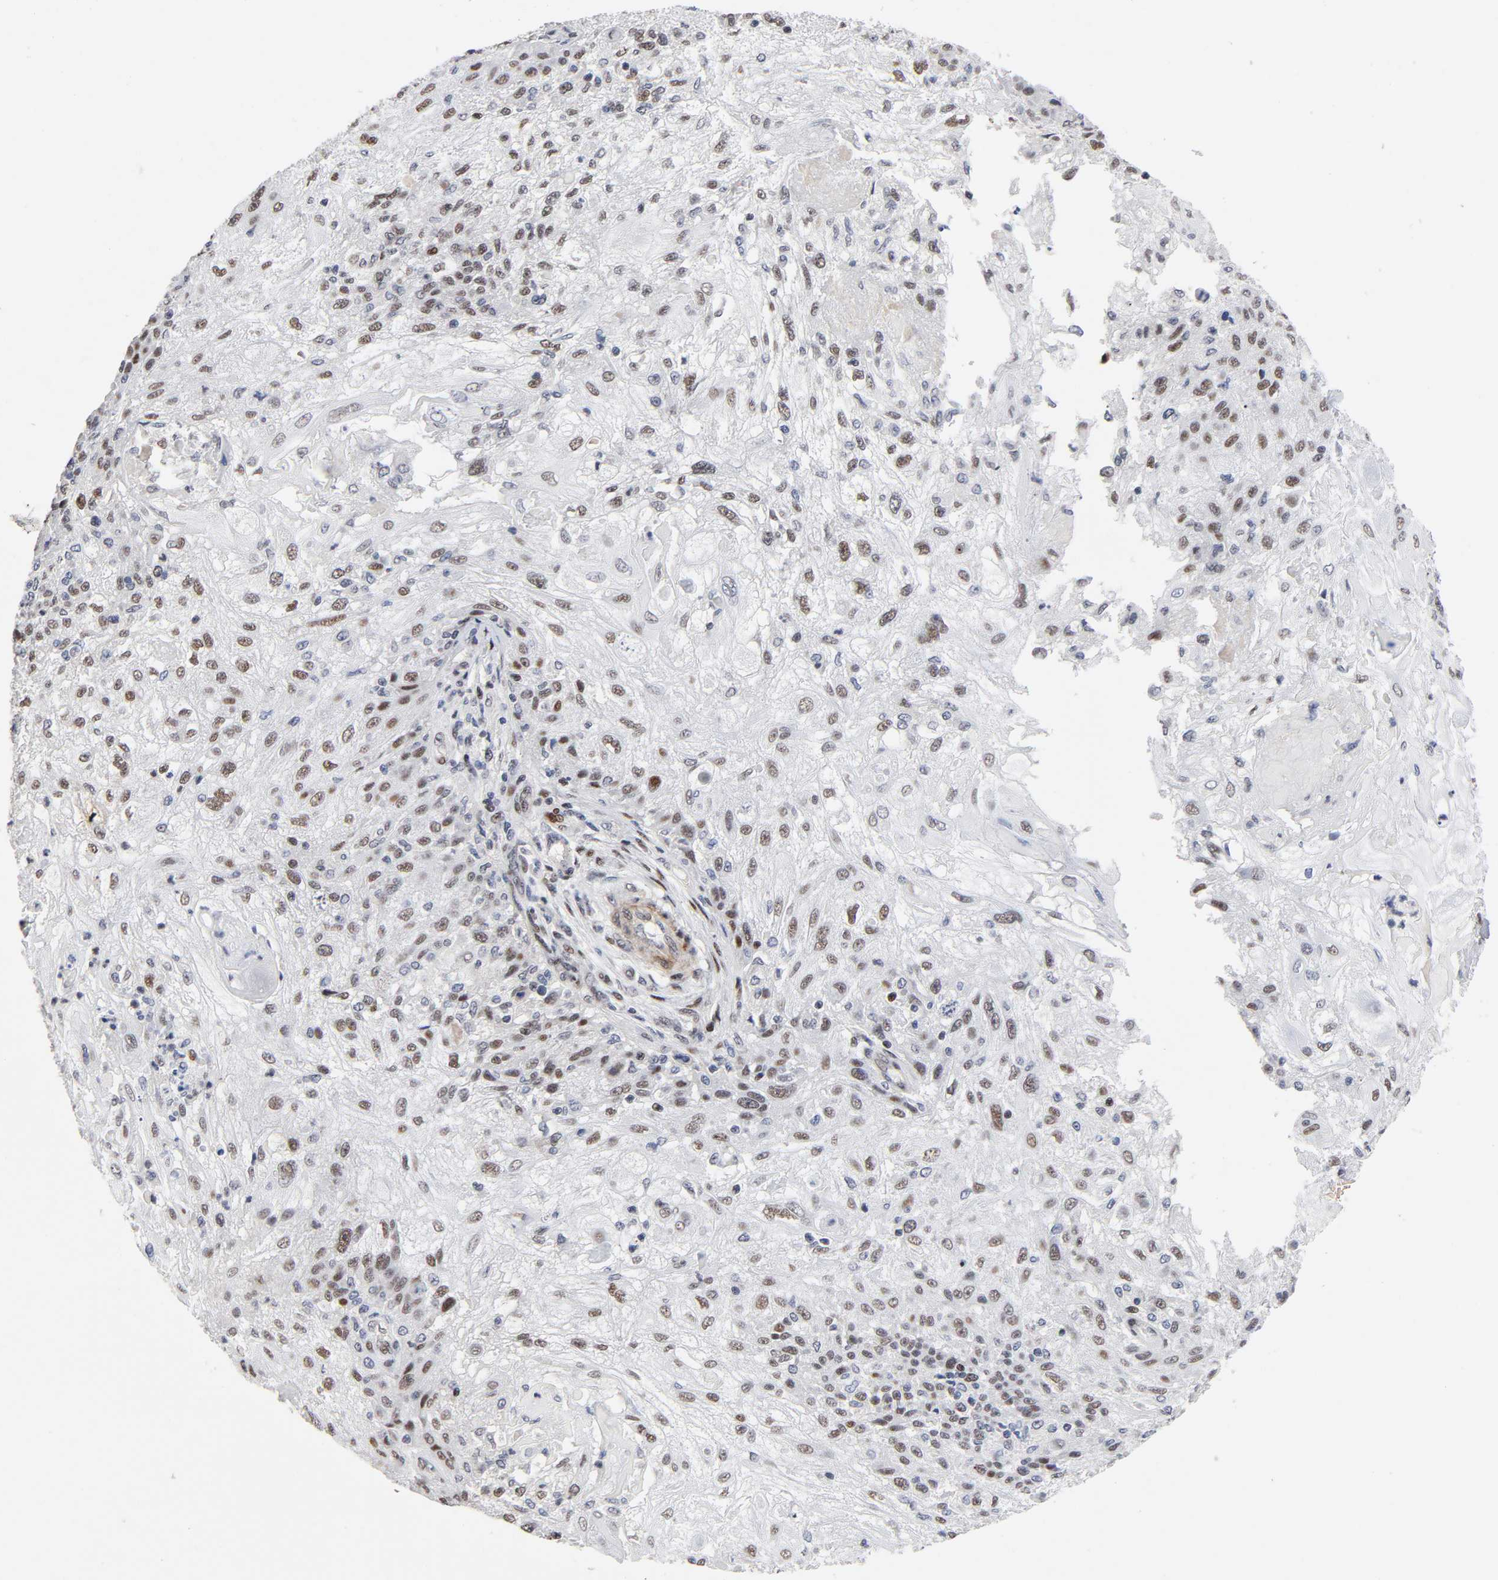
{"staining": {"intensity": "moderate", "quantity": "25%-75%", "location": "nuclear"}, "tissue": "skin cancer", "cell_type": "Tumor cells", "image_type": "cancer", "snomed": [{"axis": "morphology", "description": "Normal tissue, NOS"}, {"axis": "morphology", "description": "Squamous cell carcinoma, NOS"}, {"axis": "topography", "description": "Skin"}], "caption": "Immunohistochemistry (IHC) (DAB (3,3'-diaminobenzidine)) staining of squamous cell carcinoma (skin) demonstrates moderate nuclear protein staining in approximately 25%-75% of tumor cells.", "gene": "STK38", "patient": {"sex": "female", "age": 83}}